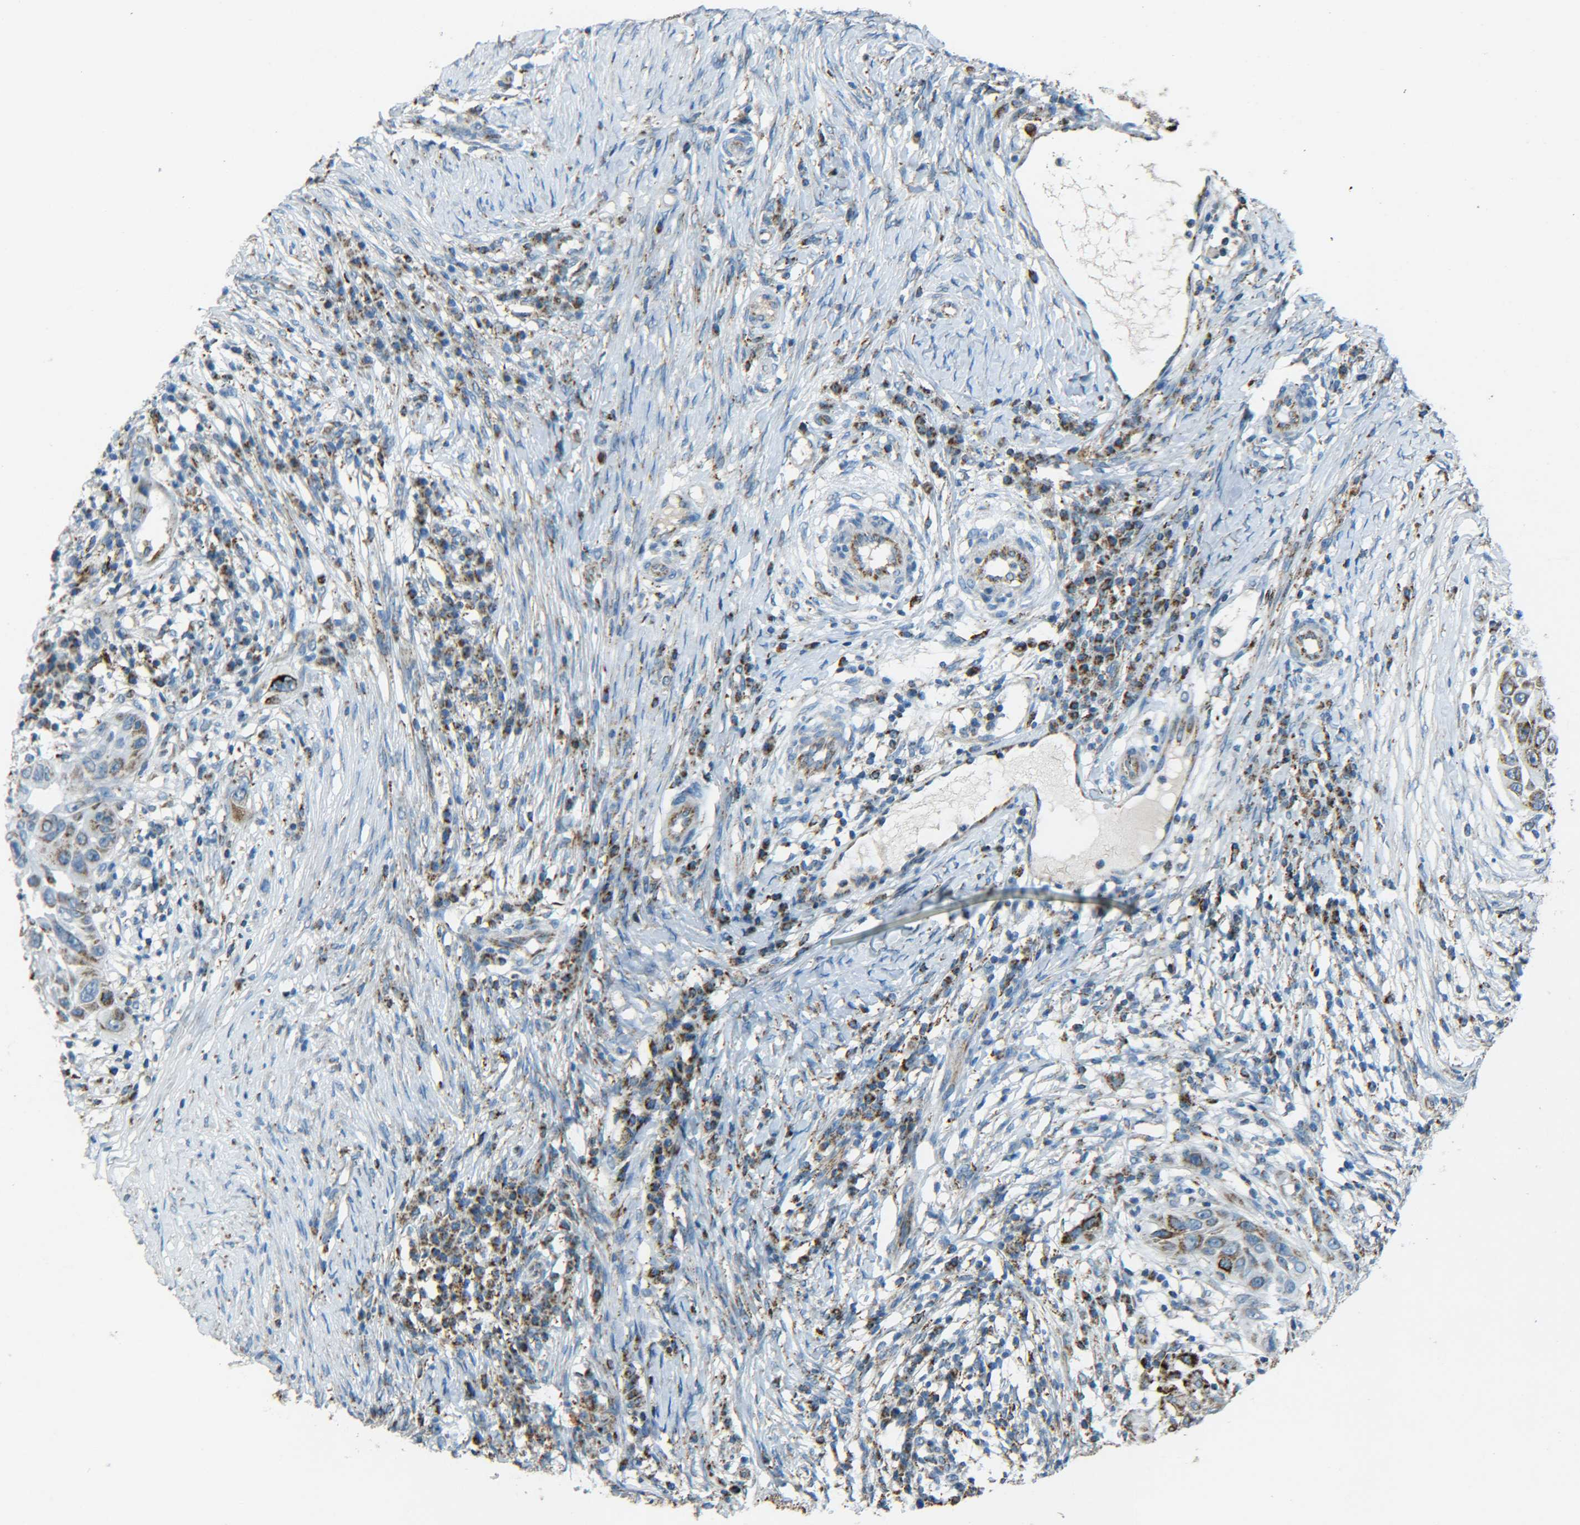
{"staining": {"intensity": "moderate", "quantity": ">75%", "location": "cytoplasmic/membranous"}, "tissue": "skin cancer", "cell_type": "Tumor cells", "image_type": "cancer", "snomed": [{"axis": "morphology", "description": "Squamous cell carcinoma, NOS"}, {"axis": "topography", "description": "Skin"}], "caption": "Skin cancer (squamous cell carcinoma) stained with a protein marker displays moderate staining in tumor cells.", "gene": "CYB5R1", "patient": {"sex": "female", "age": 44}}